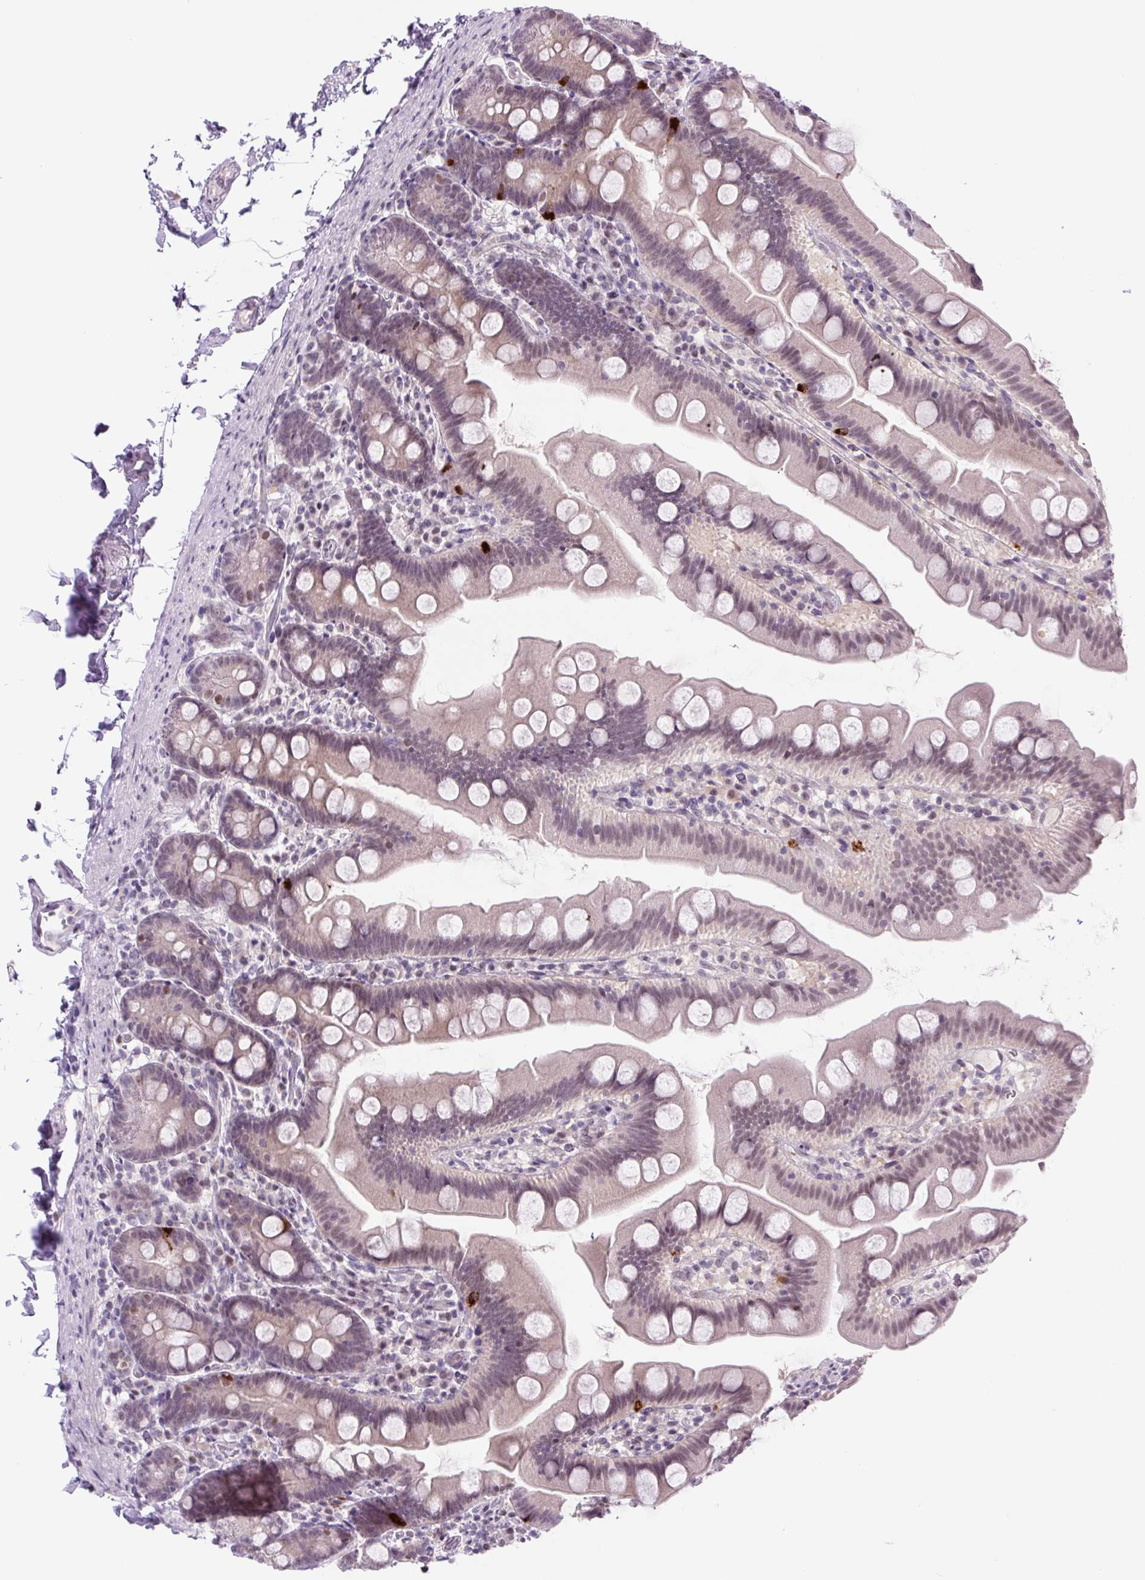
{"staining": {"intensity": "weak", "quantity": "25%-75%", "location": "nuclear"}, "tissue": "small intestine", "cell_type": "Glandular cells", "image_type": "normal", "snomed": [{"axis": "morphology", "description": "Normal tissue, NOS"}, {"axis": "topography", "description": "Small intestine"}], "caption": "Weak nuclear staining for a protein is seen in about 25%-75% of glandular cells of normal small intestine using immunohistochemistry.", "gene": "RYBP", "patient": {"sex": "female", "age": 68}}